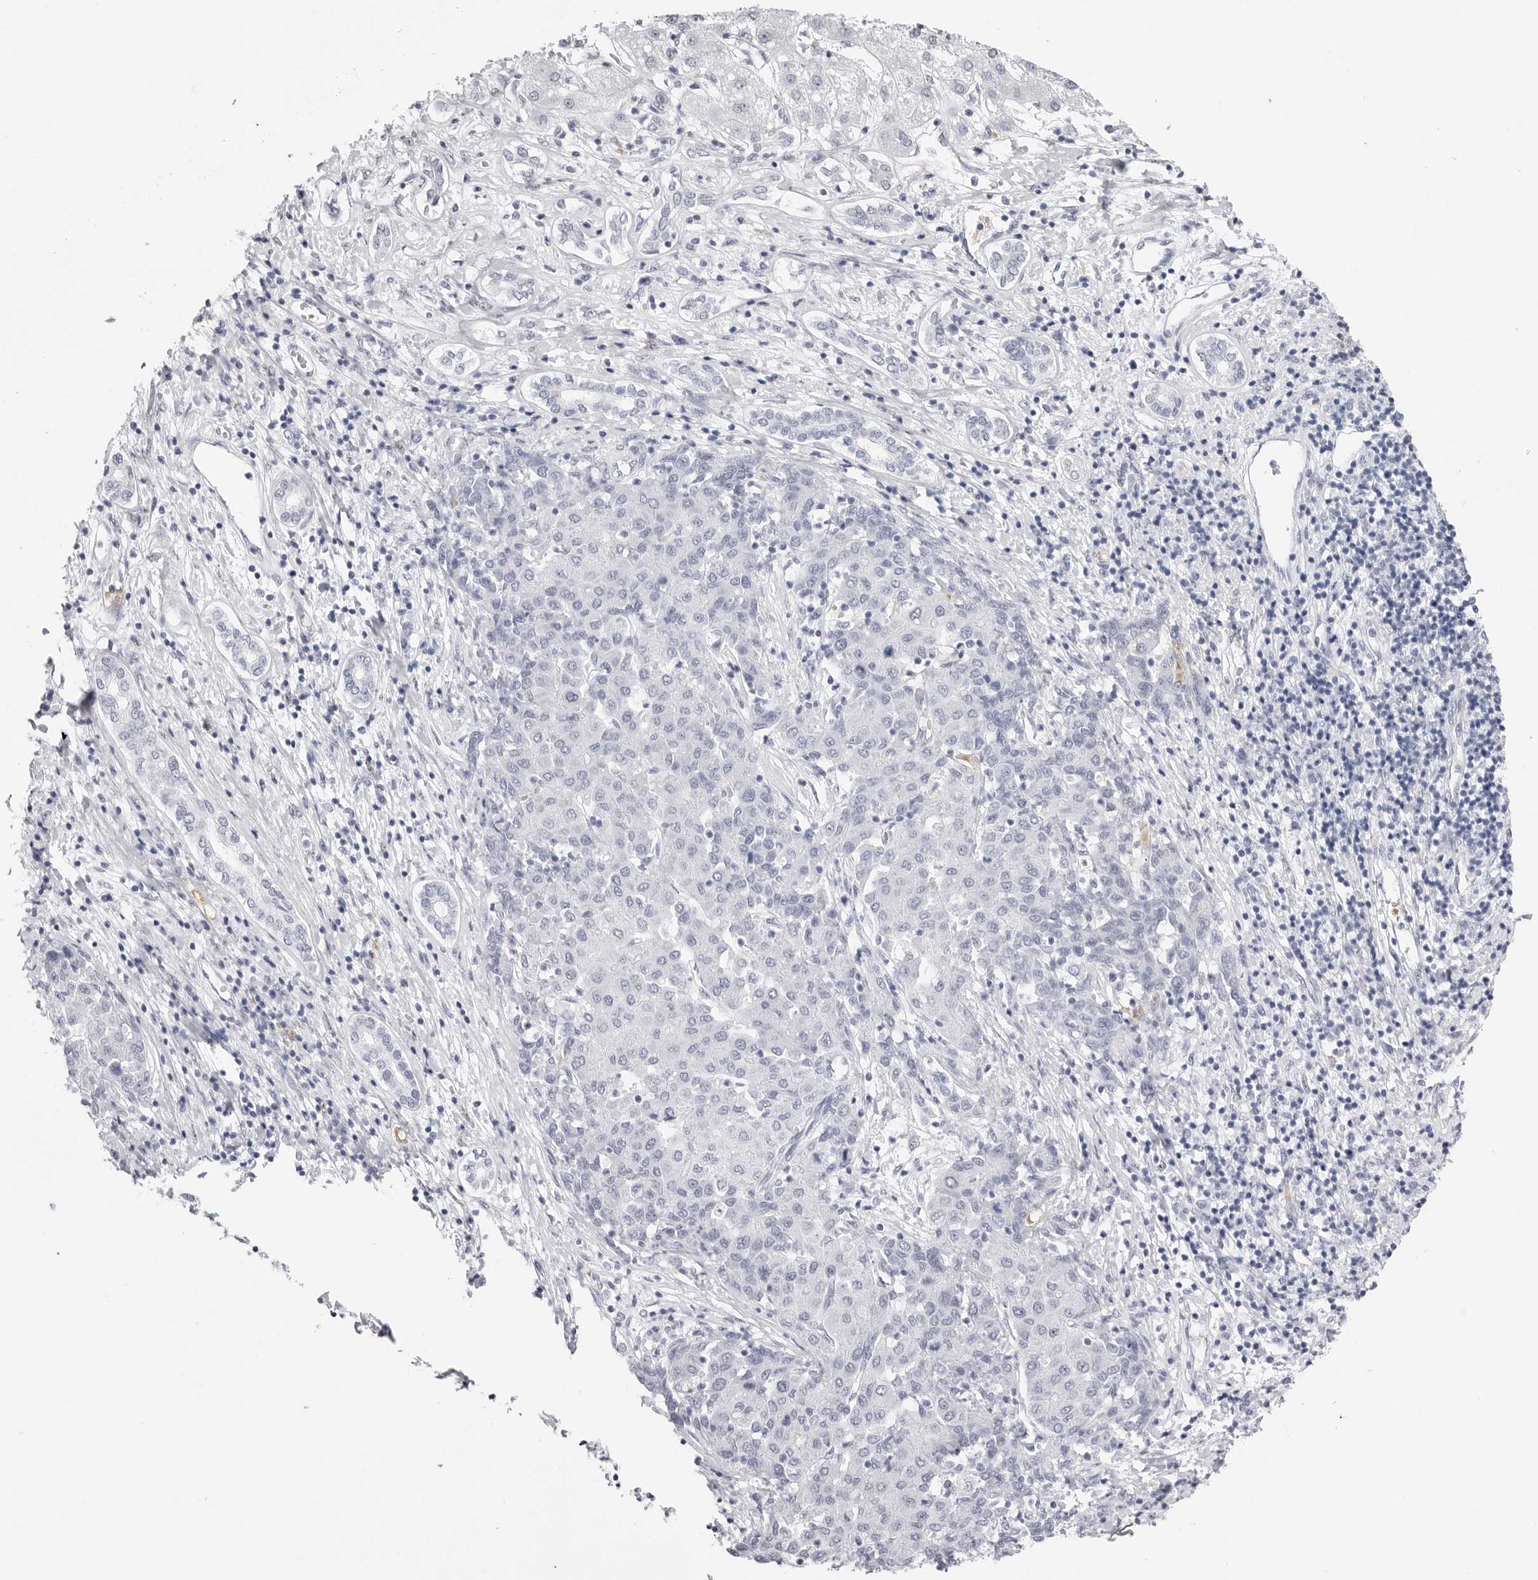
{"staining": {"intensity": "negative", "quantity": "none", "location": "none"}, "tissue": "liver cancer", "cell_type": "Tumor cells", "image_type": "cancer", "snomed": [{"axis": "morphology", "description": "Carcinoma, Hepatocellular, NOS"}, {"axis": "topography", "description": "Liver"}], "caption": "Liver hepatocellular carcinoma was stained to show a protein in brown. There is no significant staining in tumor cells.", "gene": "TSSK1B", "patient": {"sex": "male", "age": 65}}